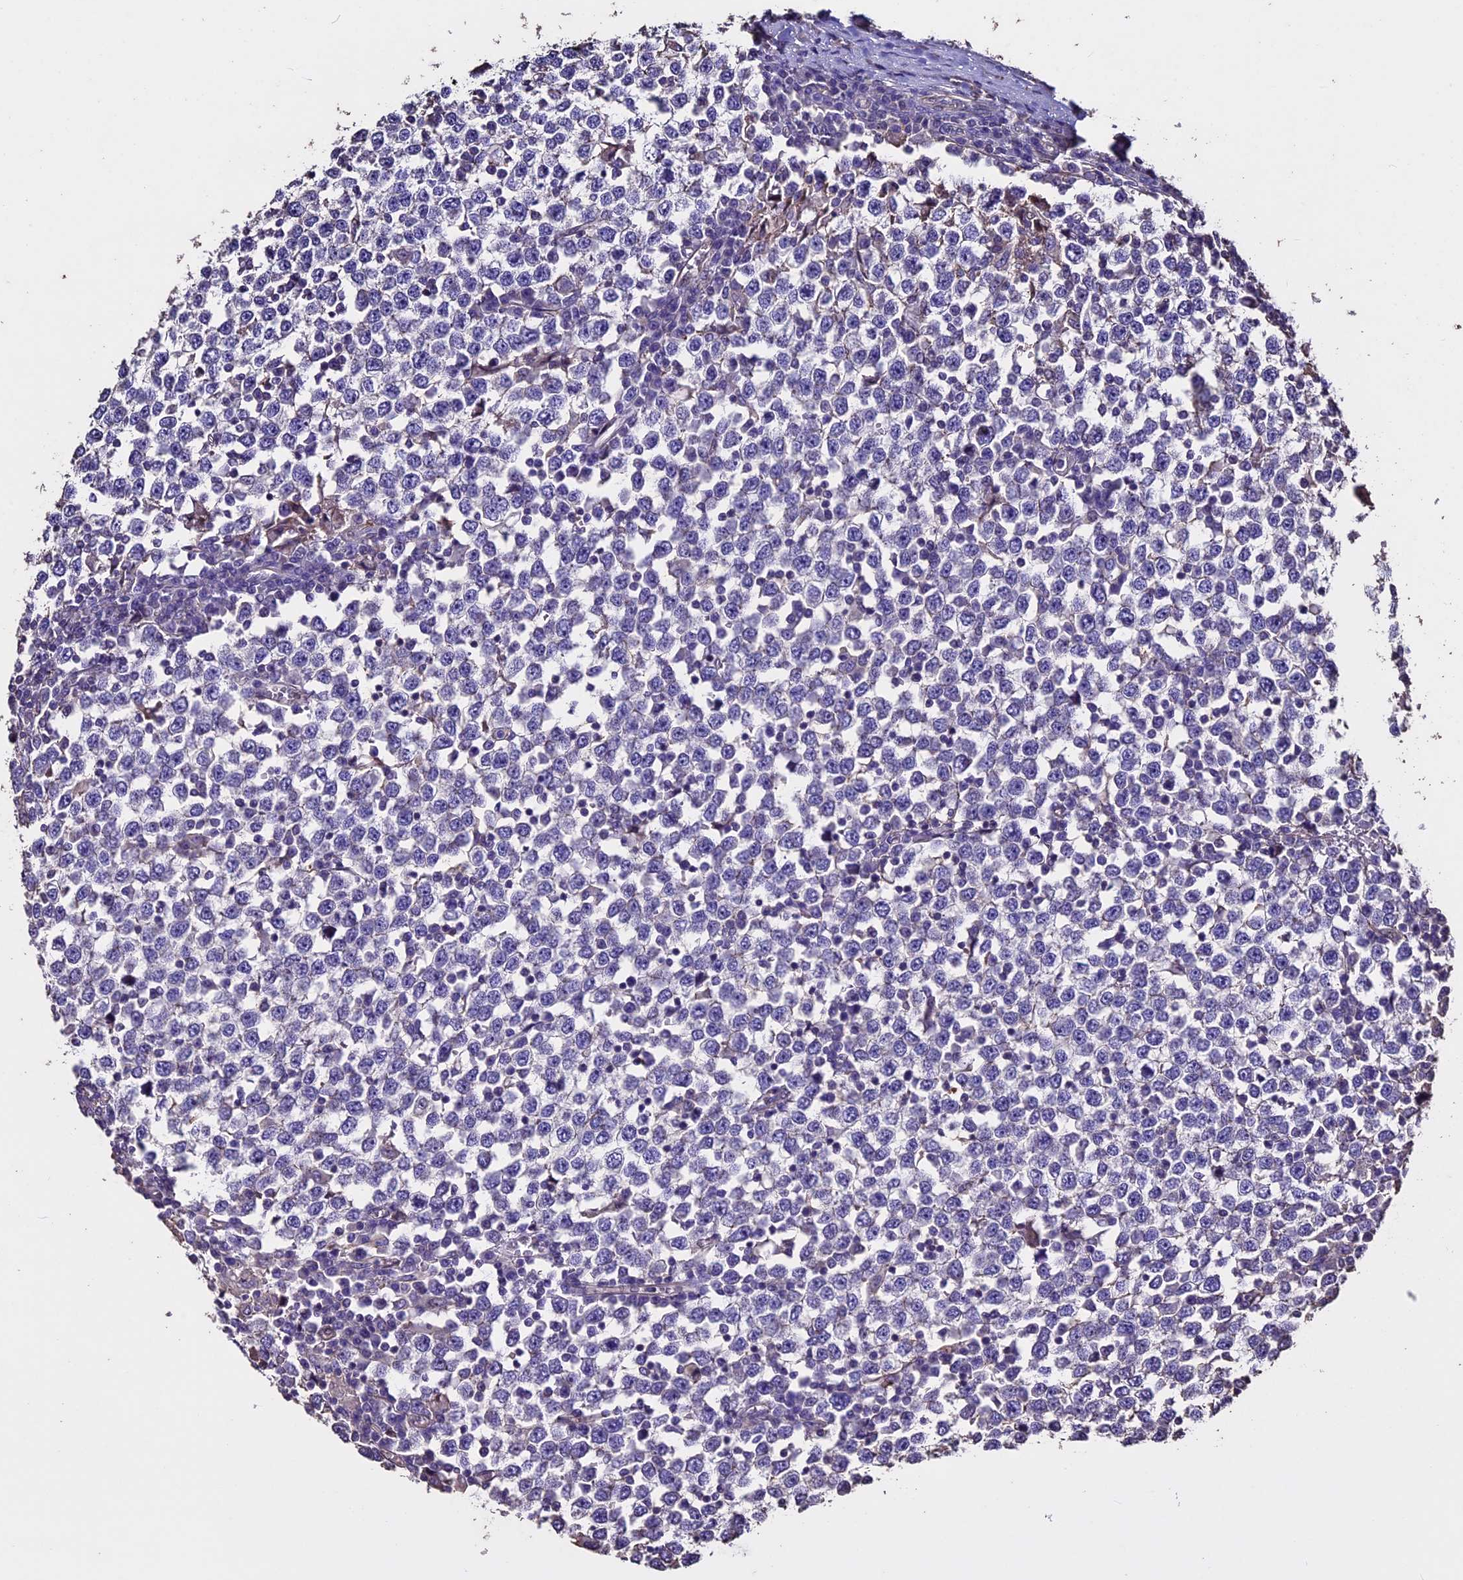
{"staining": {"intensity": "negative", "quantity": "none", "location": "none"}, "tissue": "testis cancer", "cell_type": "Tumor cells", "image_type": "cancer", "snomed": [{"axis": "morphology", "description": "Seminoma, NOS"}, {"axis": "topography", "description": "Testis"}], "caption": "This is an immunohistochemistry (IHC) micrograph of testis cancer. There is no staining in tumor cells.", "gene": "USB1", "patient": {"sex": "male", "age": 65}}